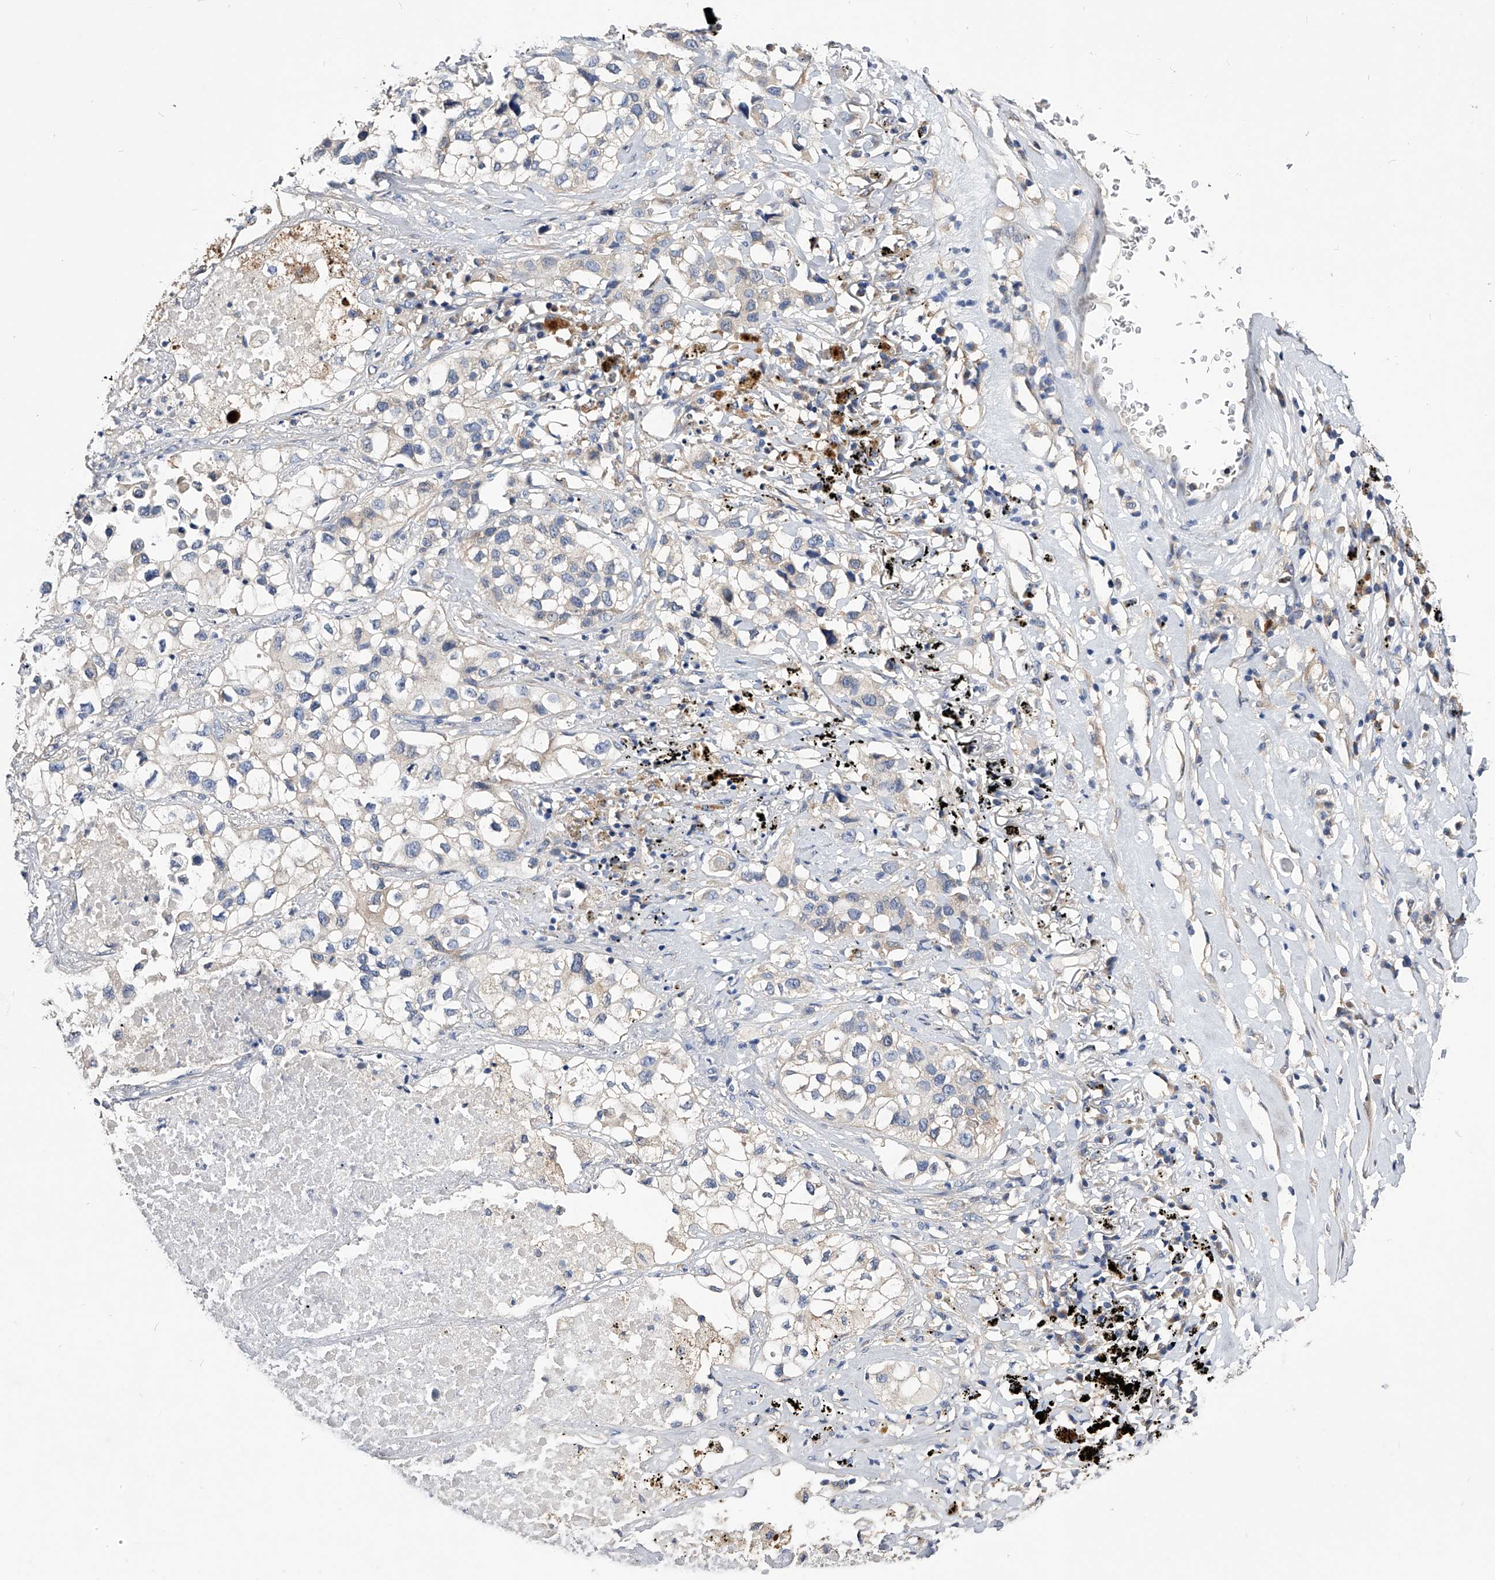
{"staining": {"intensity": "negative", "quantity": "none", "location": "none"}, "tissue": "lung cancer", "cell_type": "Tumor cells", "image_type": "cancer", "snomed": [{"axis": "morphology", "description": "Adenocarcinoma, NOS"}, {"axis": "topography", "description": "Lung"}], "caption": "Lung cancer (adenocarcinoma) was stained to show a protein in brown. There is no significant staining in tumor cells.", "gene": "ARL4C", "patient": {"sex": "male", "age": 63}}